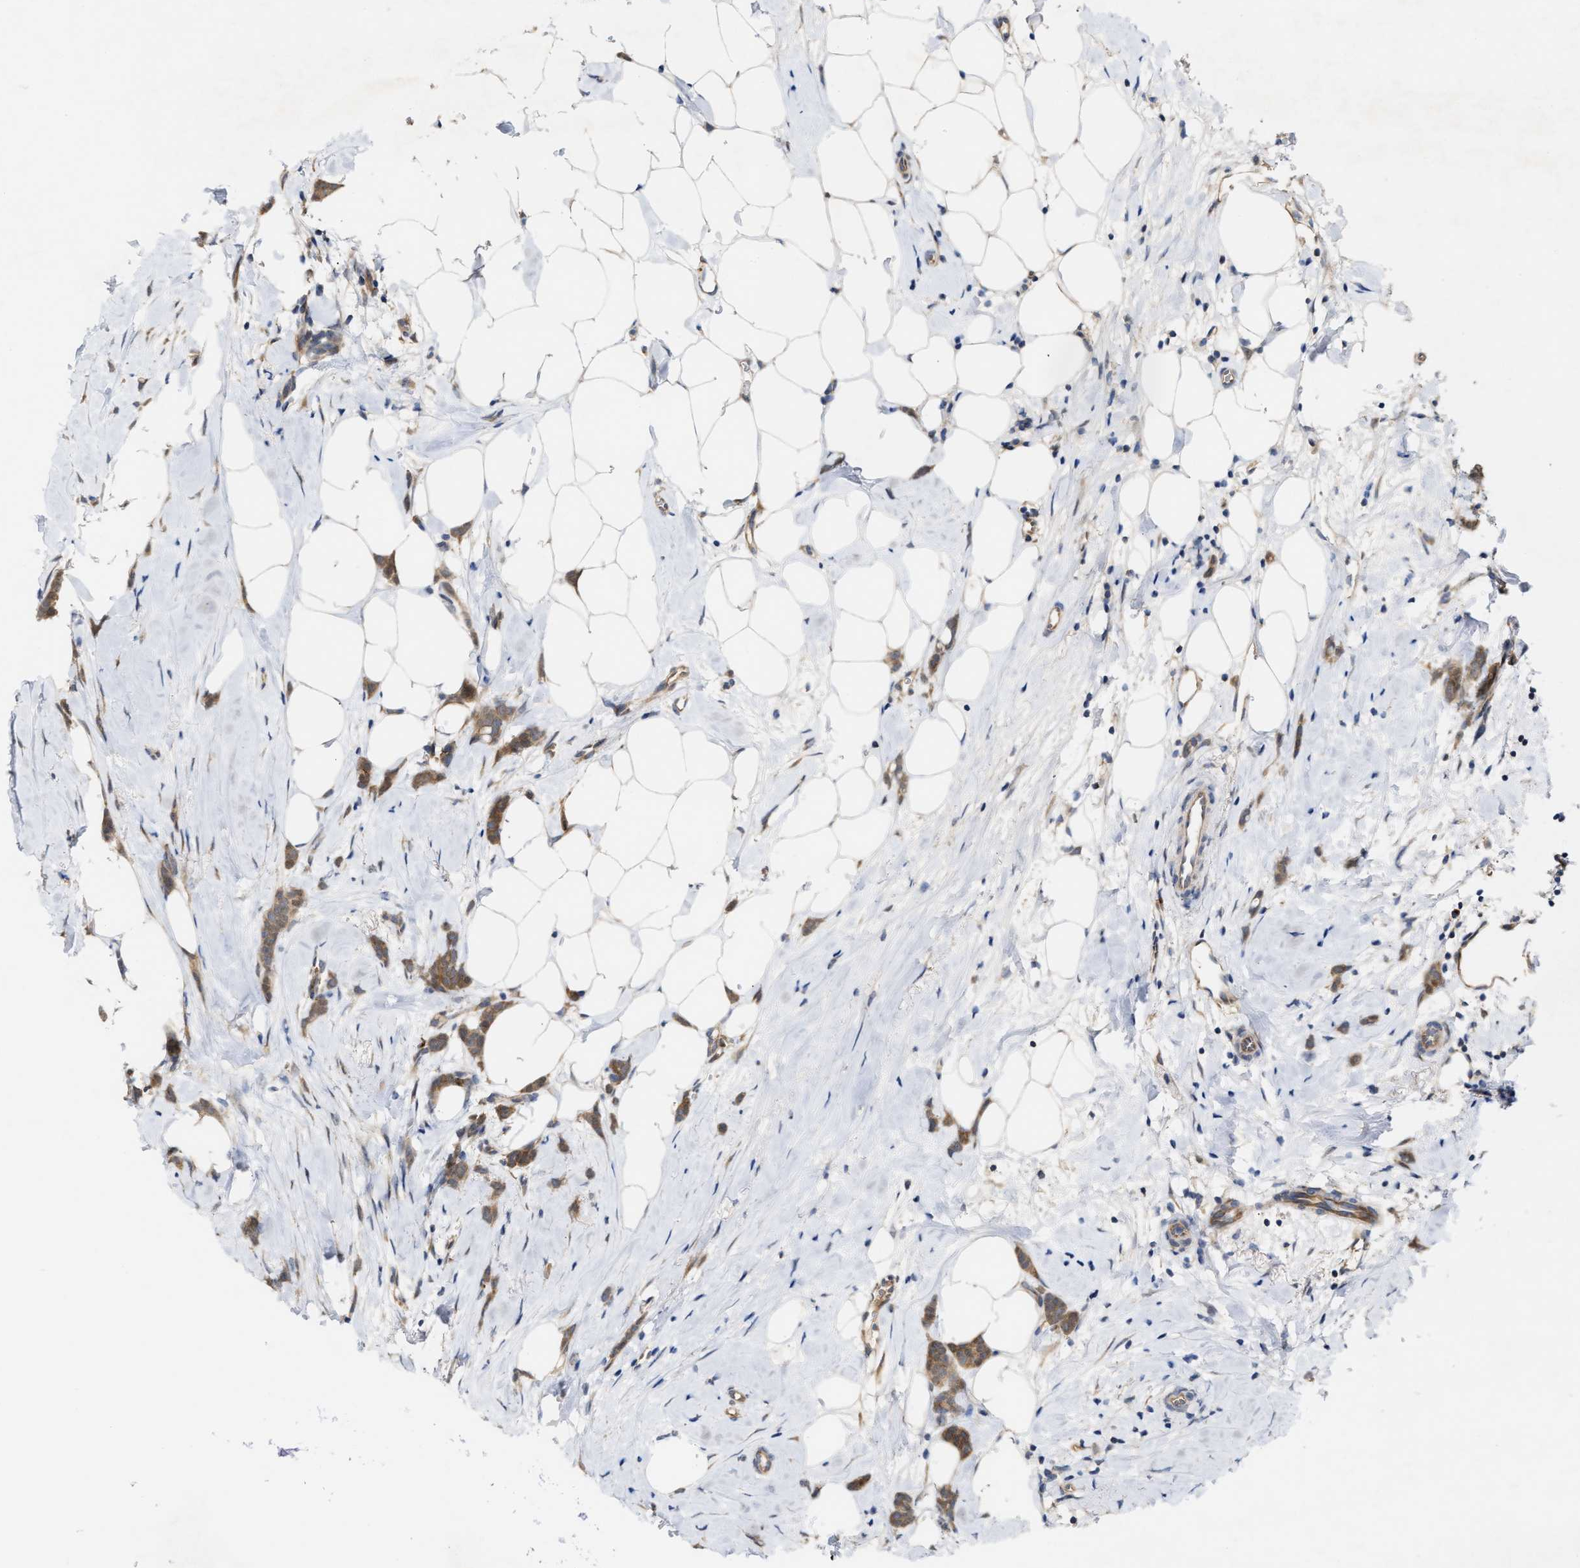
{"staining": {"intensity": "moderate", "quantity": ">75%", "location": "cytoplasmic/membranous"}, "tissue": "breast cancer", "cell_type": "Tumor cells", "image_type": "cancer", "snomed": [{"axis": "morphology", "description": "Lobular carcinoma, in situ"}, {"axis": "morphology", "description": "Lobular carcinoma"}, {"axis": "topography", "description": "Breast"}], "caption": "Immunohistochemical staining of lobular carcinoma in situ (breast) reveals medium levels of moderate cytoplasmic/membranous protein staining in about >75% of tumor cells. (Stains: DAB (3,3'-diaminobenzidine) in brown, nuclei in blue, Microscopy: brightfield microscopy at high magnification).", "gene": "BBLN", "patient": {"sex": "female", "age": 41}}